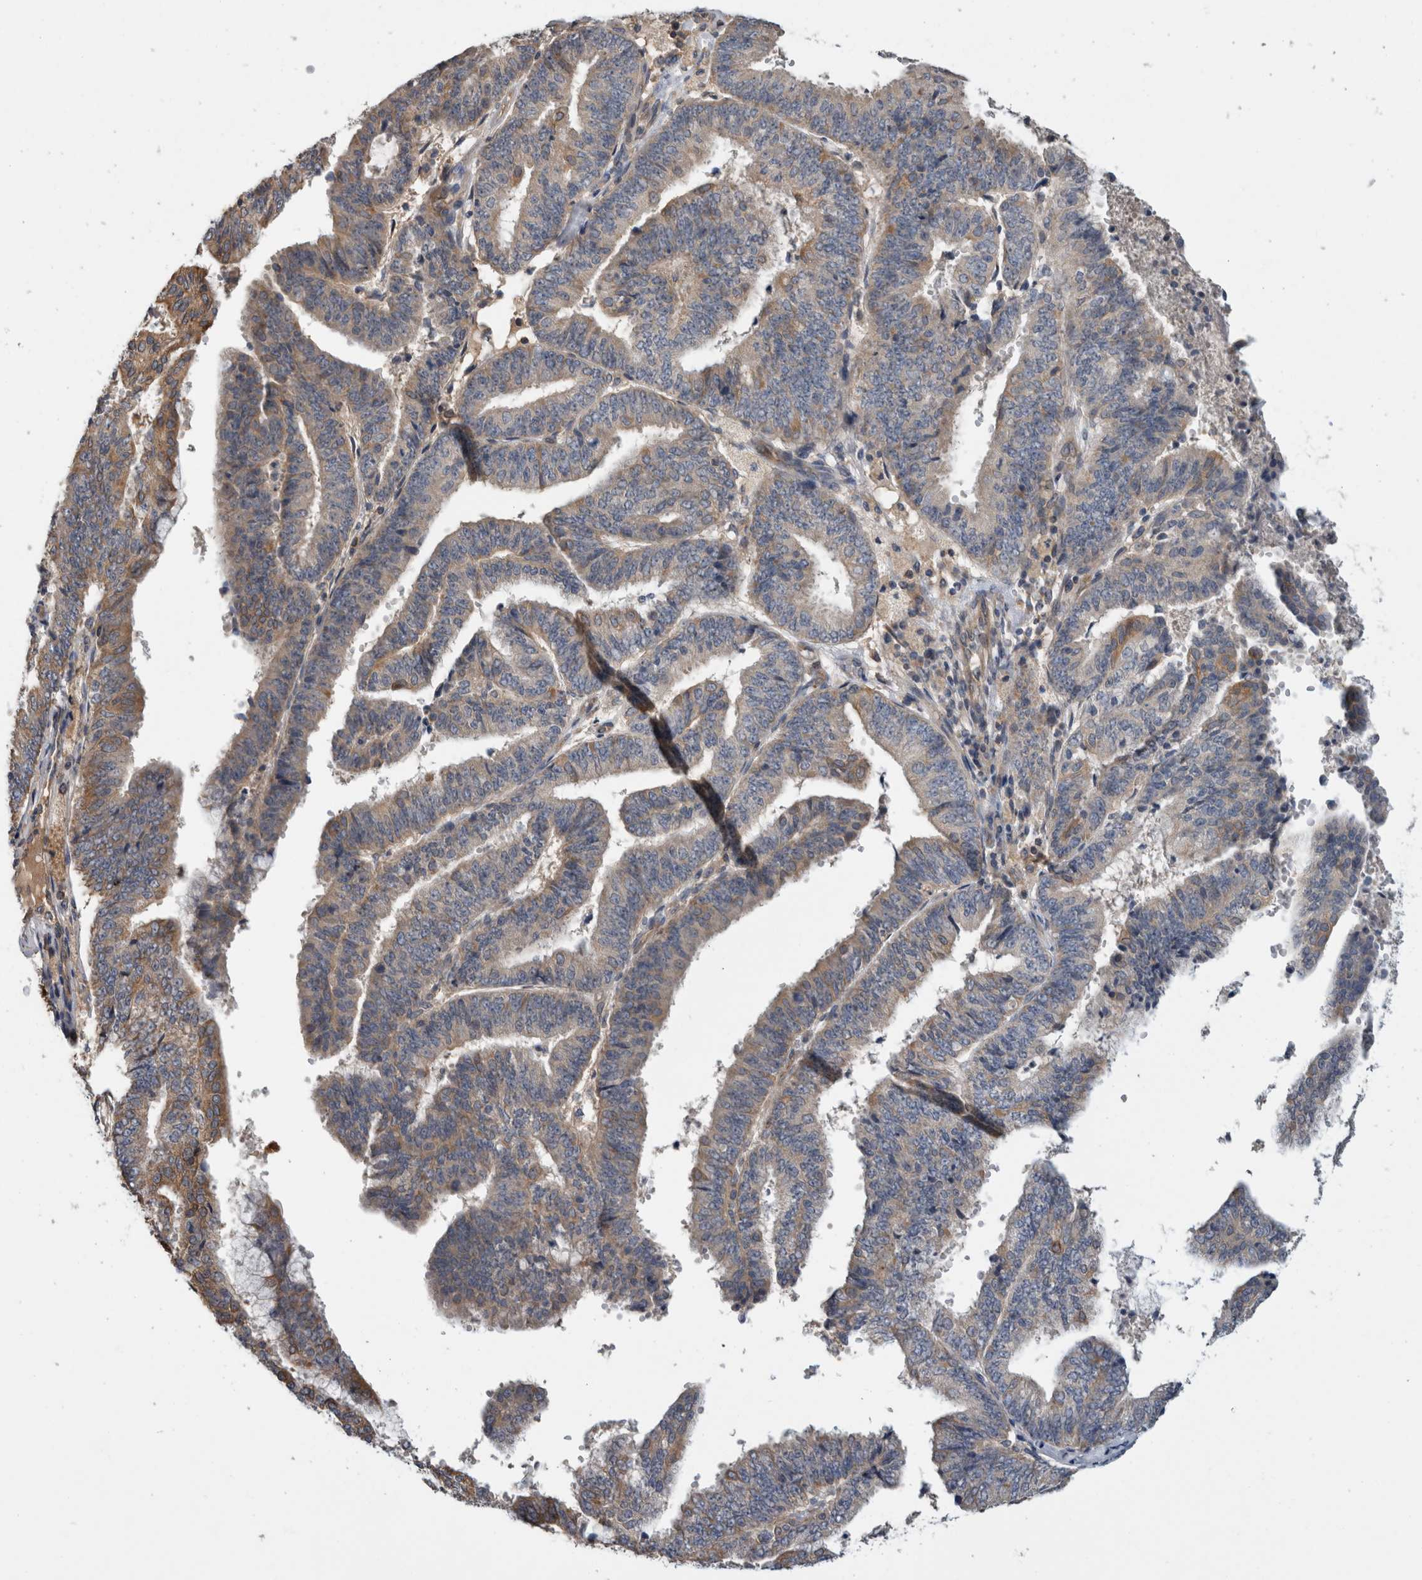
{"staining": {"intensity": "moderate", "quantity": "<25%", "location": "cytoplasmic/membranous"}, "tissue": "endometrial cancer", "cell_type": "Tumor cells", "image_type": "cancer", "snomed": [{"axis": "morphology", "description": "Adenocarcinoma, NOS"}, {"axis": "topography", "description": "Endometrium"}], "caption": "Endometrial cancer stained for a protein (brown) exhibits moderate cytoplasmic/membranous positive staining in about <25% of tumor cells.", "gene": "TARBP1", "patient": {"sex": "female", "age": 63}}